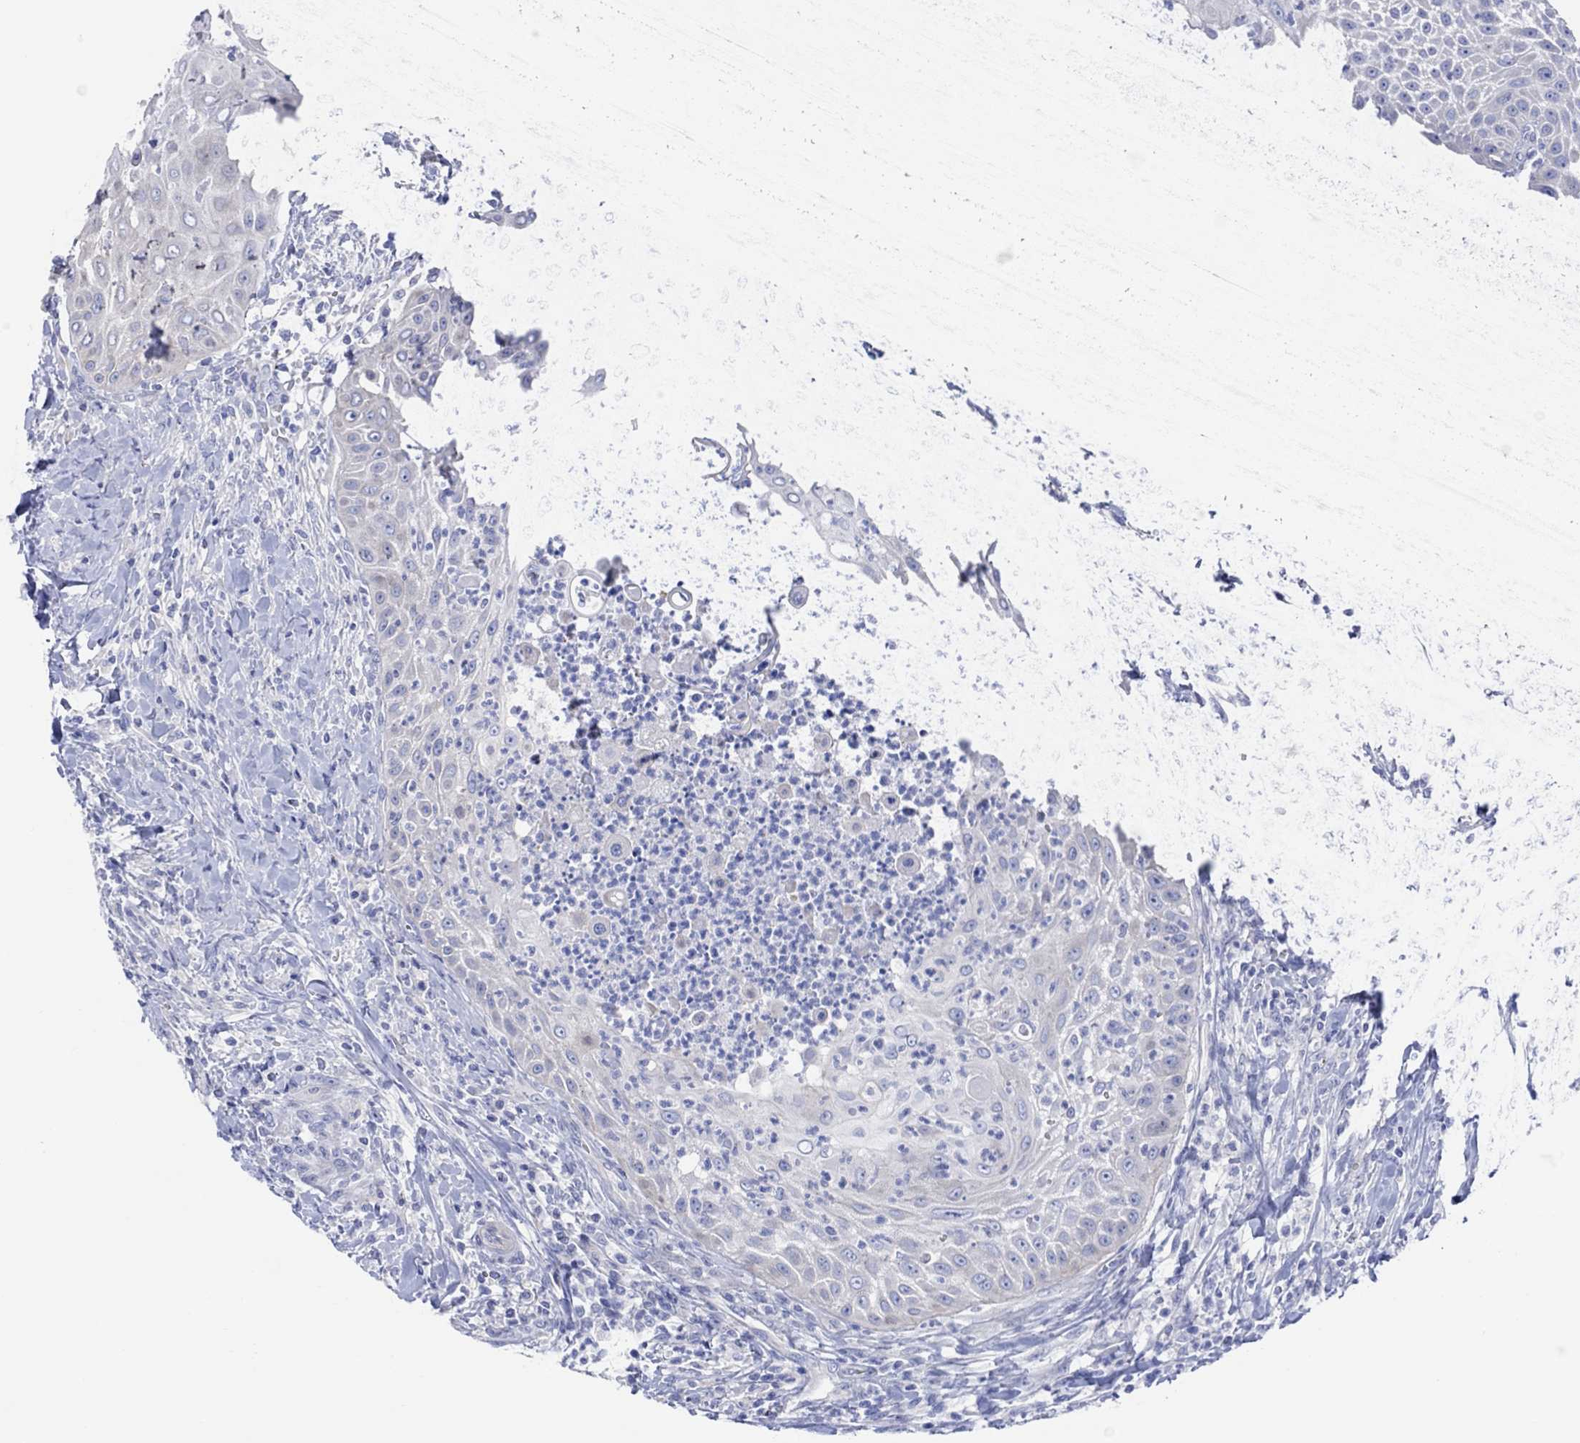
{"staining": {"intensity": "negative", "quantity": "none", "location": "none"}, "tissue": "head and neck cancer", "cell_type": "Tumor cells", "image_type": "cancer", "snomed": [{"axis": "morphology", "description": "Squamous cell carcinoma, NOS"}, {"axis": "topography", "description": "Head-Neck"}], "caption": "Protein analysis of head and neck squamous cell carcinoma demonstrates no significant staining in tumor cells.", "gene": "TLDC2", "patient": {"sex": "male", "age": 69}}